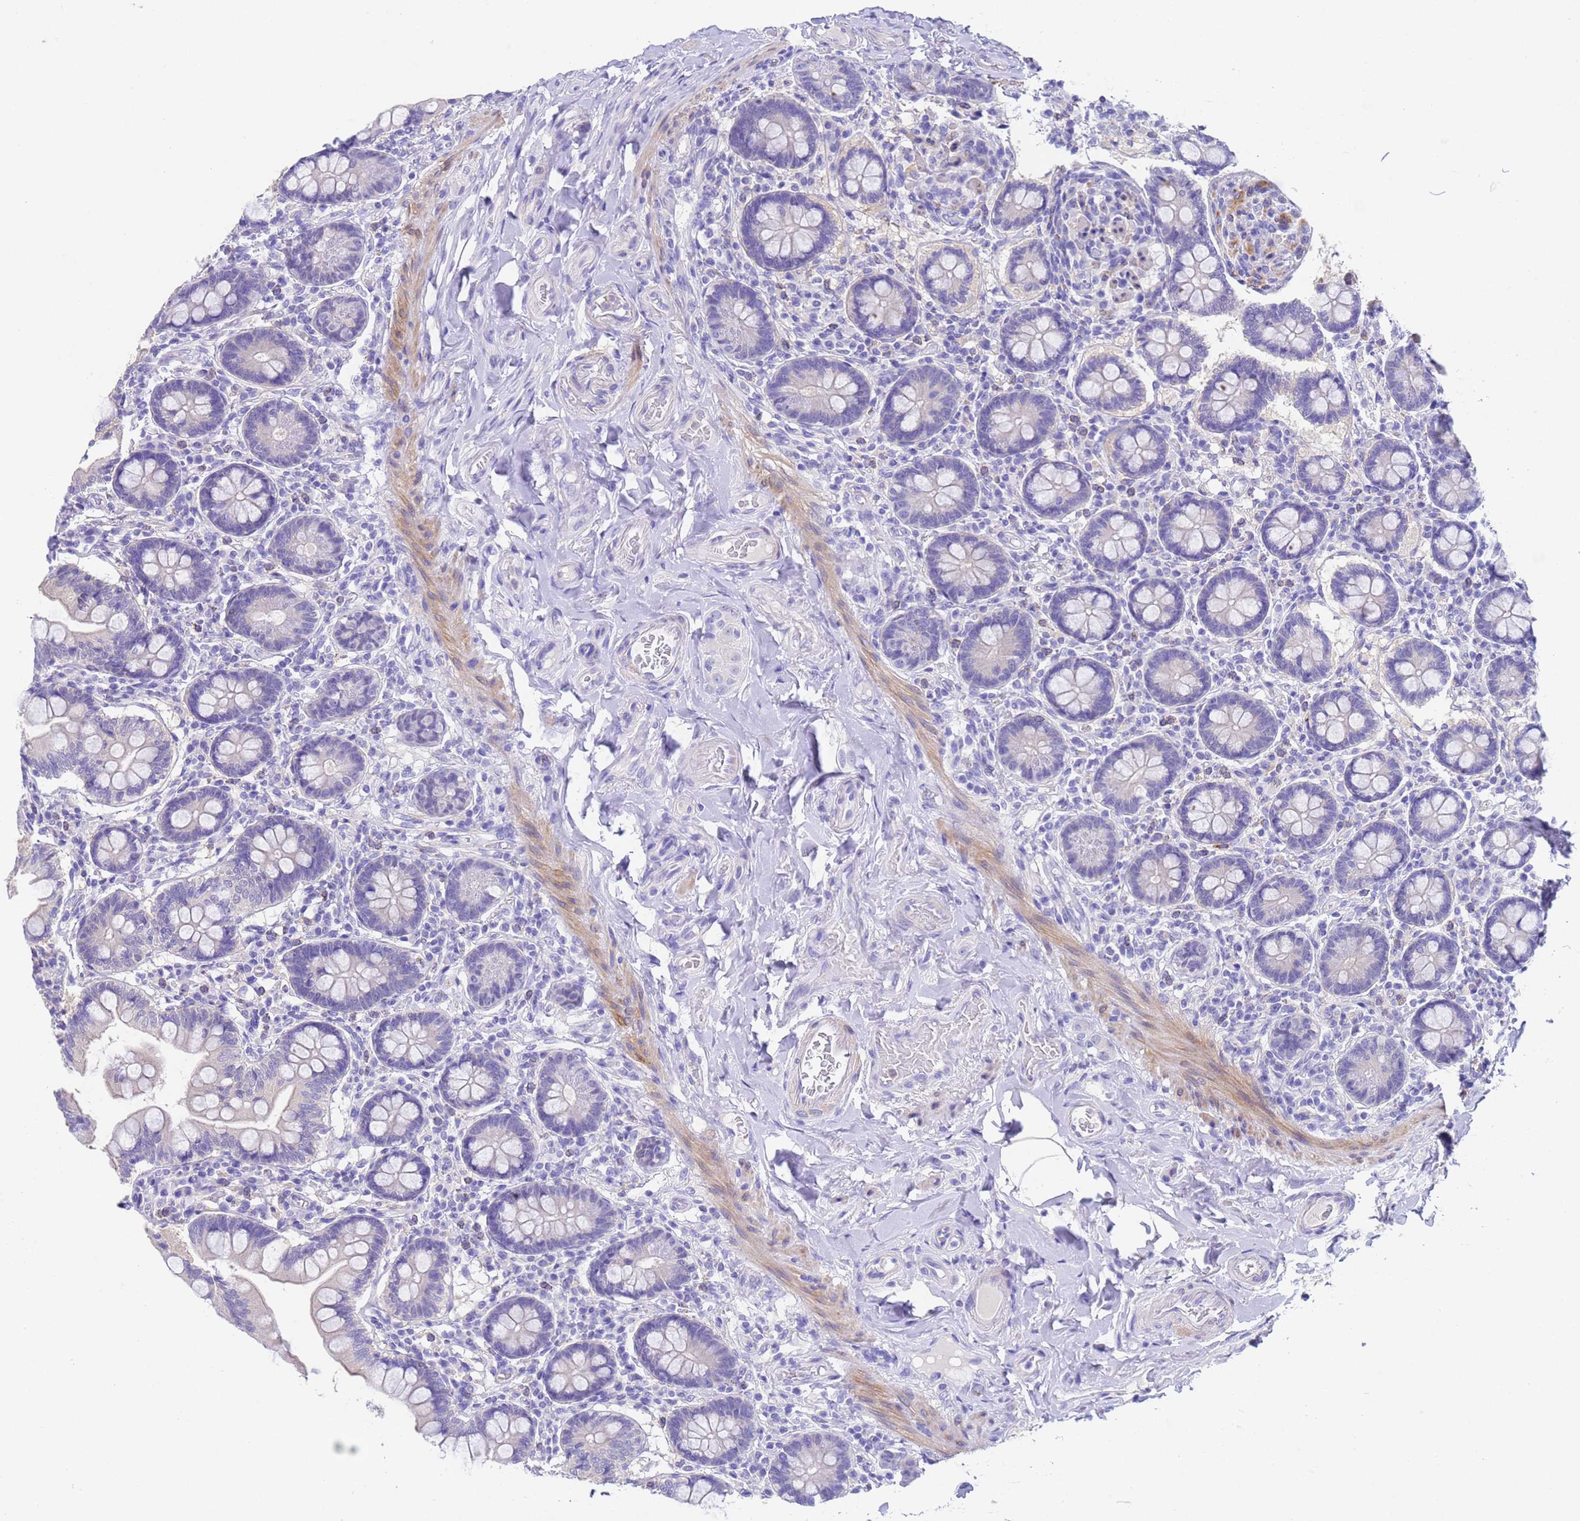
{"staining": {"intensity": "negative", "quantity": "none", "location": "none"}, "tissue": "small intestine", "cell_type": "Glandular cells", "image_type": "normal", "snomed": [{"axis": "morphology", "description": "Normal tissue, NOS"}, {"axis": "topography", "description": "Small intestine"}], "caption": "Normal small intestine was stained to show a protein in brown. There is no significant expression in glandular cells.", "gene": "USP38", "patient": {"sex": "female", "age": 64}}